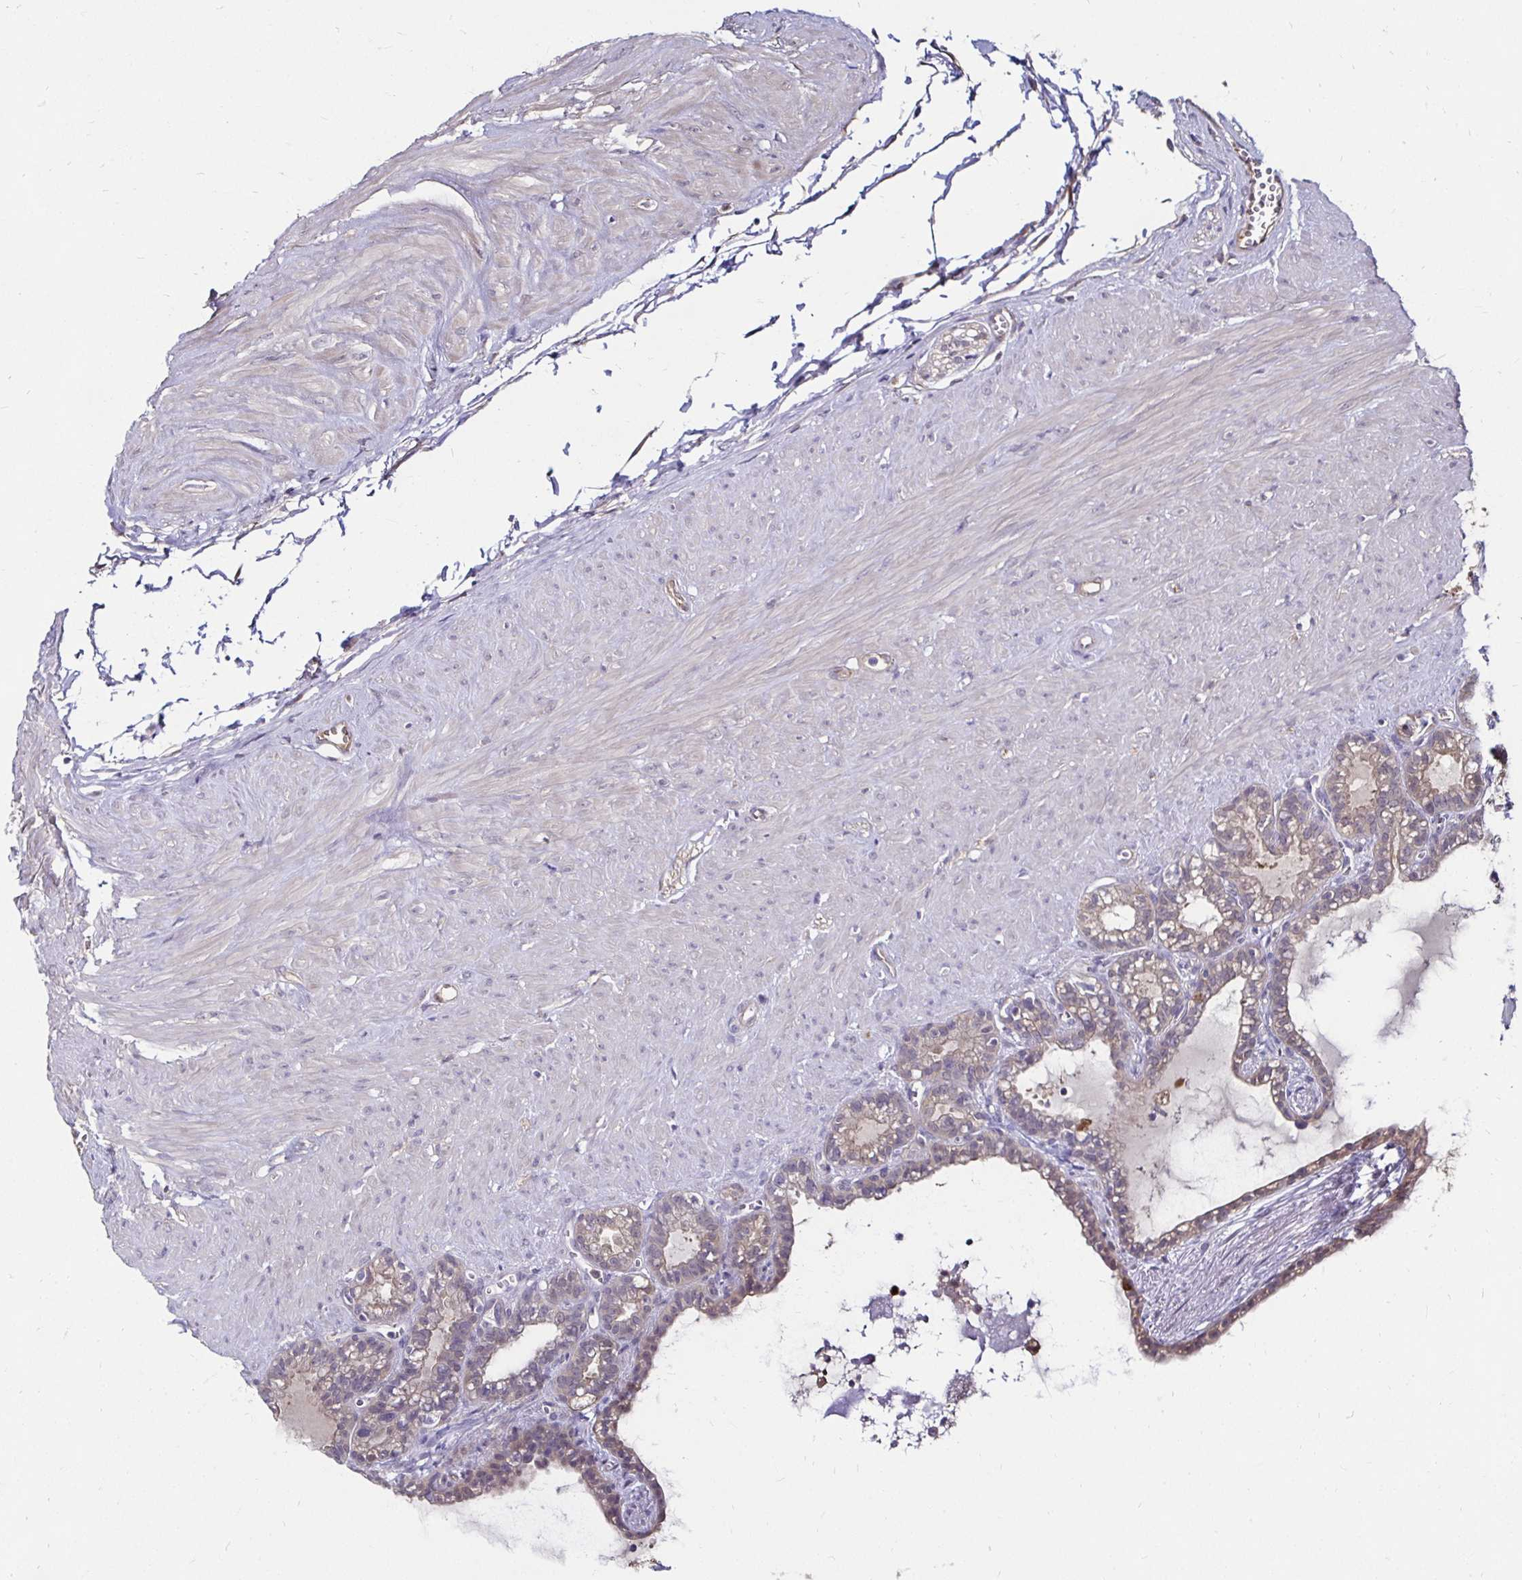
{"staining": {"intensity": "weak", "quantity": ">75%", "location": "cytoplasmic/membranous"}, "tissue": "seminal vesicle", "cell_type": "Glandular cells", "image_type": "normal", "snomed": [{"axis": "morphology", "description": "Normal tissue, NOS"}, {"axis": "topography", "description": "Seminal veicle"}], "caption": "Glandular cells show low levels of weak cytoplasmic/membranous positivity in approximately >75% of cells in unremarkable seminal vesicle.", "gene": "TXN", "patient": {"sex": "male", "age": 76}}